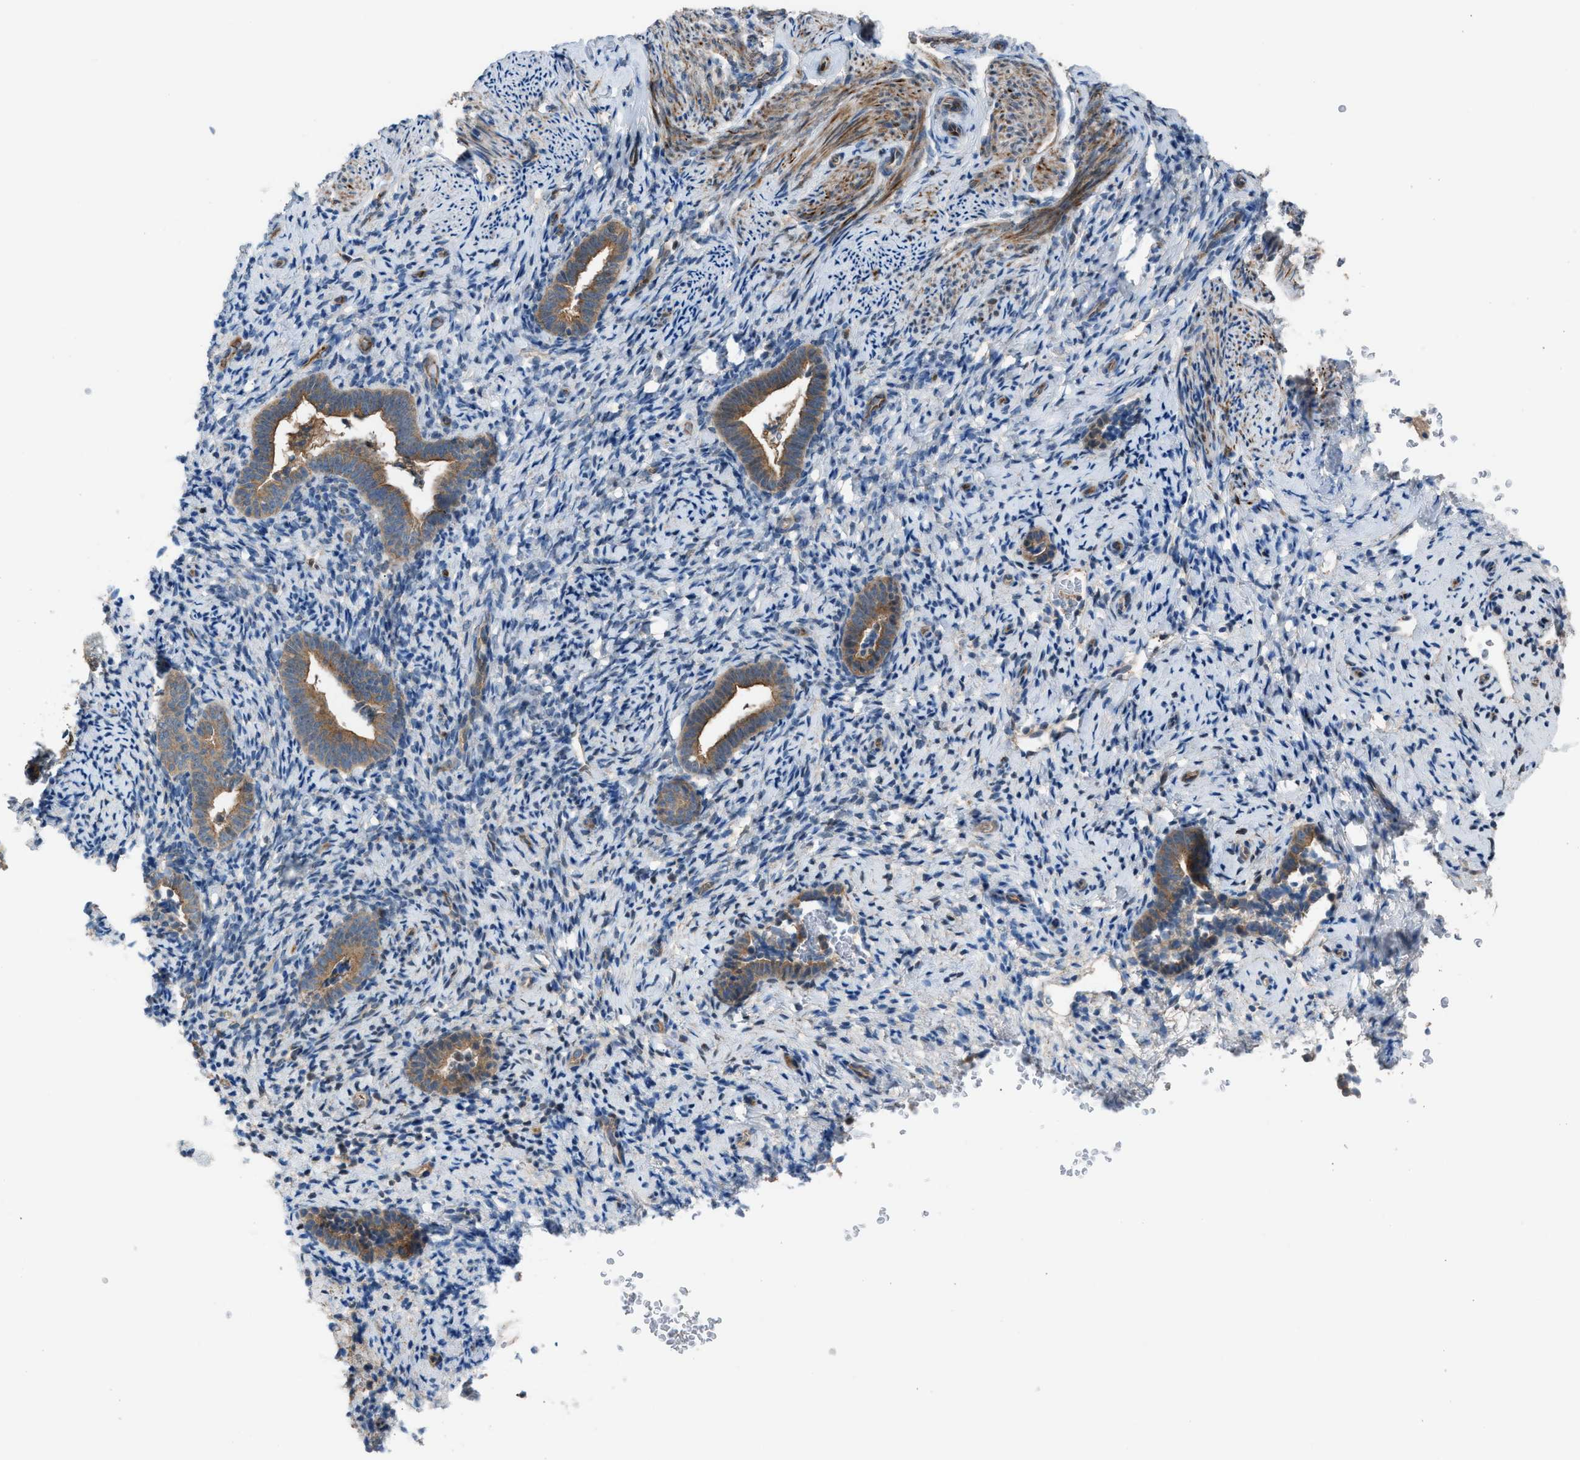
{"staining": {"intensity": "weak", "quantity": "<25%", "location": "cytoplasmic/membranous"}, "tissue": "endometrium", "cell_type": "Cells in endometrial stroma", "image_type": "normal", "snomed": [{"axis": "morphology", "description": "Normal tissue, NOS"}, {"axis": "topography", "description": "Endometrium"}], "caption": "DAB (3,3'-diaminobenzidine) immunohistochemical staining of unremarkable human endometrium shows no significant positivity in cells in endometrial stroma.", "gene": "CRTC1", "patient": {"sex": "female", "age": 51}}